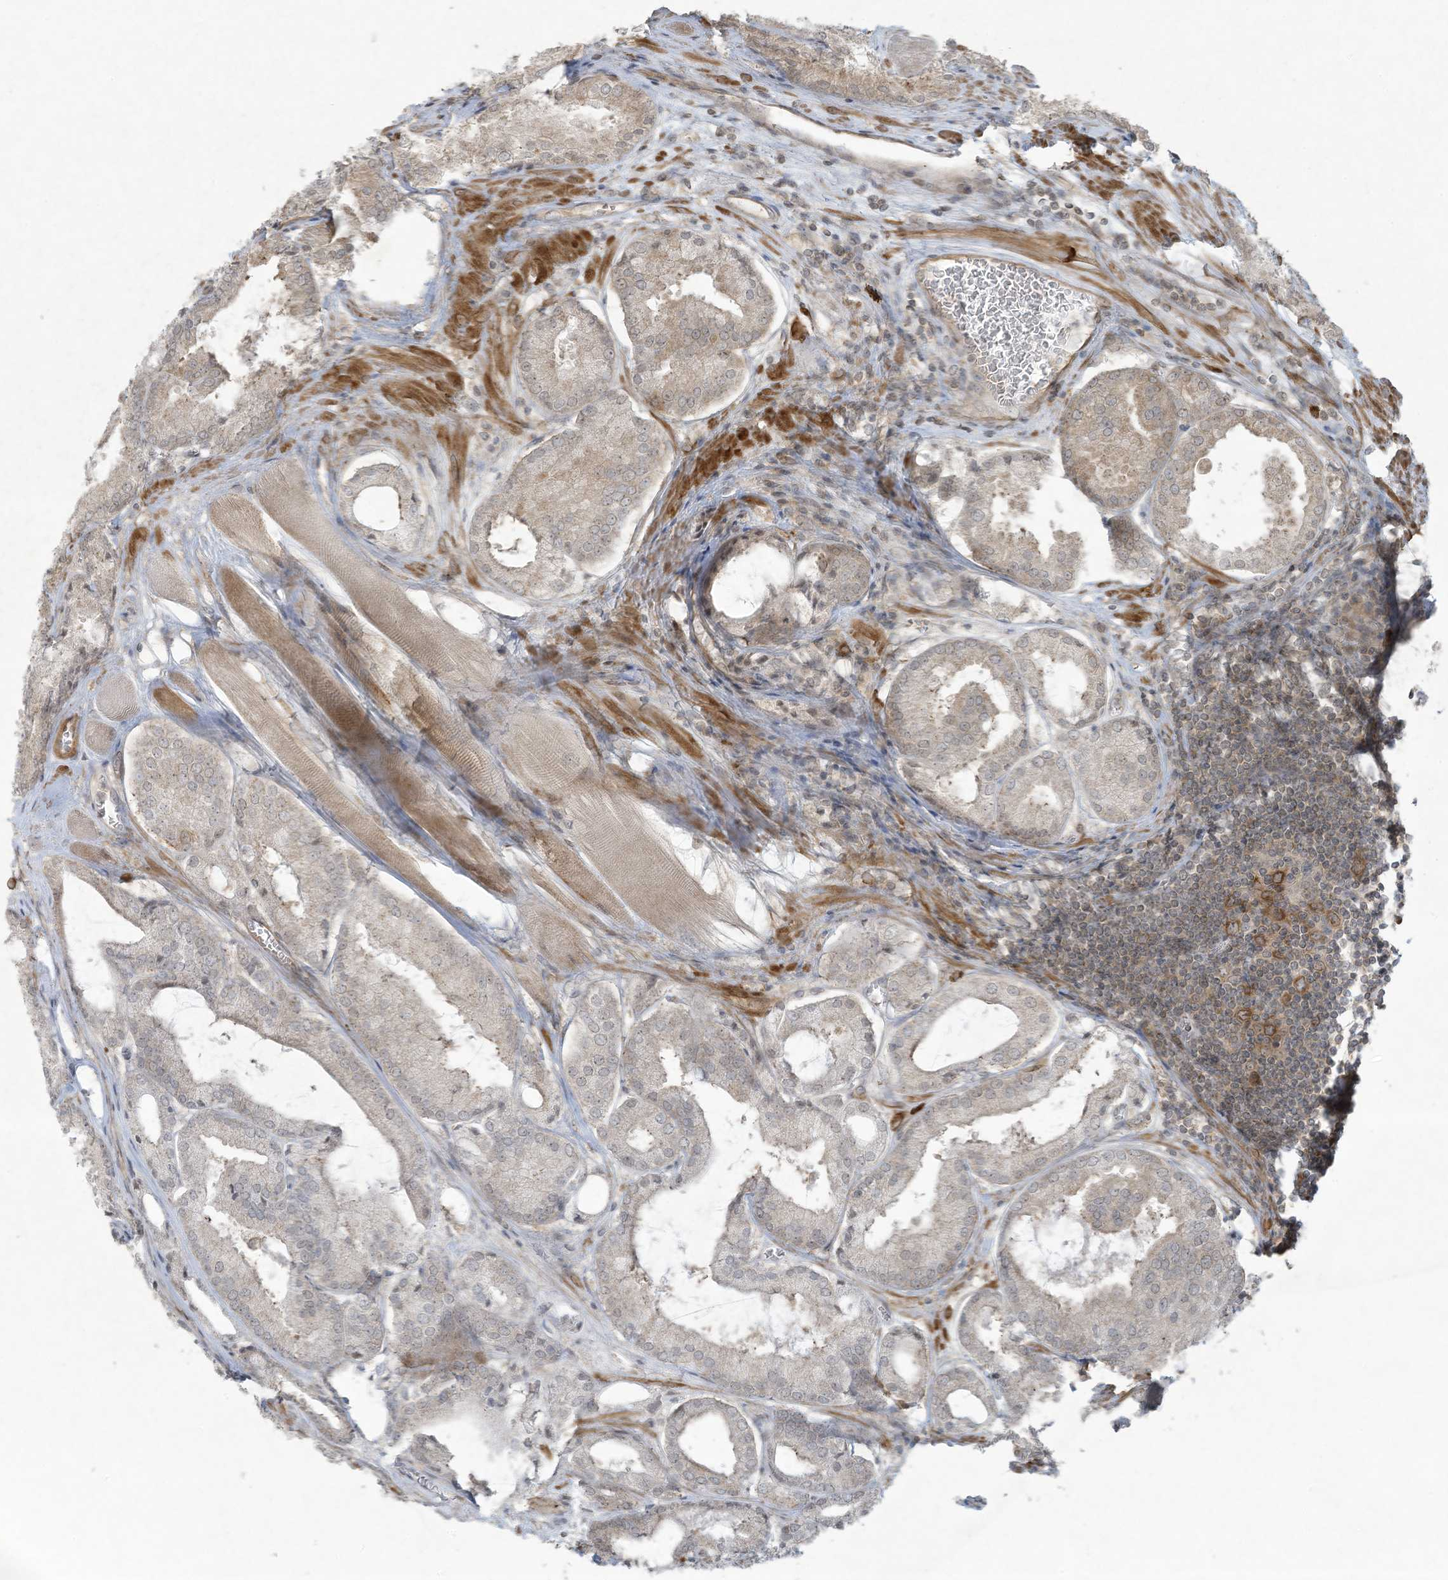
{"staining": {"intensity": "negative", "quantity": "none", "location": "none"}, "tissue": "prostate cancer", "cell_type": "Tumor cells", "image_type": "cancer", "snomed": [{"axis": "morphology", "description": "Adenocarcinoma, Low grade"}, {"axis": "topography", "description": "Prostate"}], "caption": "Immunohistochemistry (IHC) histopathology image of neoplastic tissue: human prostate cancer stained with DAB reveals no significant protein expression in tumor cells. (Stains: DAB (3,3'-diaminobenzidine) immunohistochemistry with hematoxylin counter stain, Microscopy: brightfield microscopy at high magnification).", "gene": "ZNF263", "patient": {"sex": "male", "age": 67}}